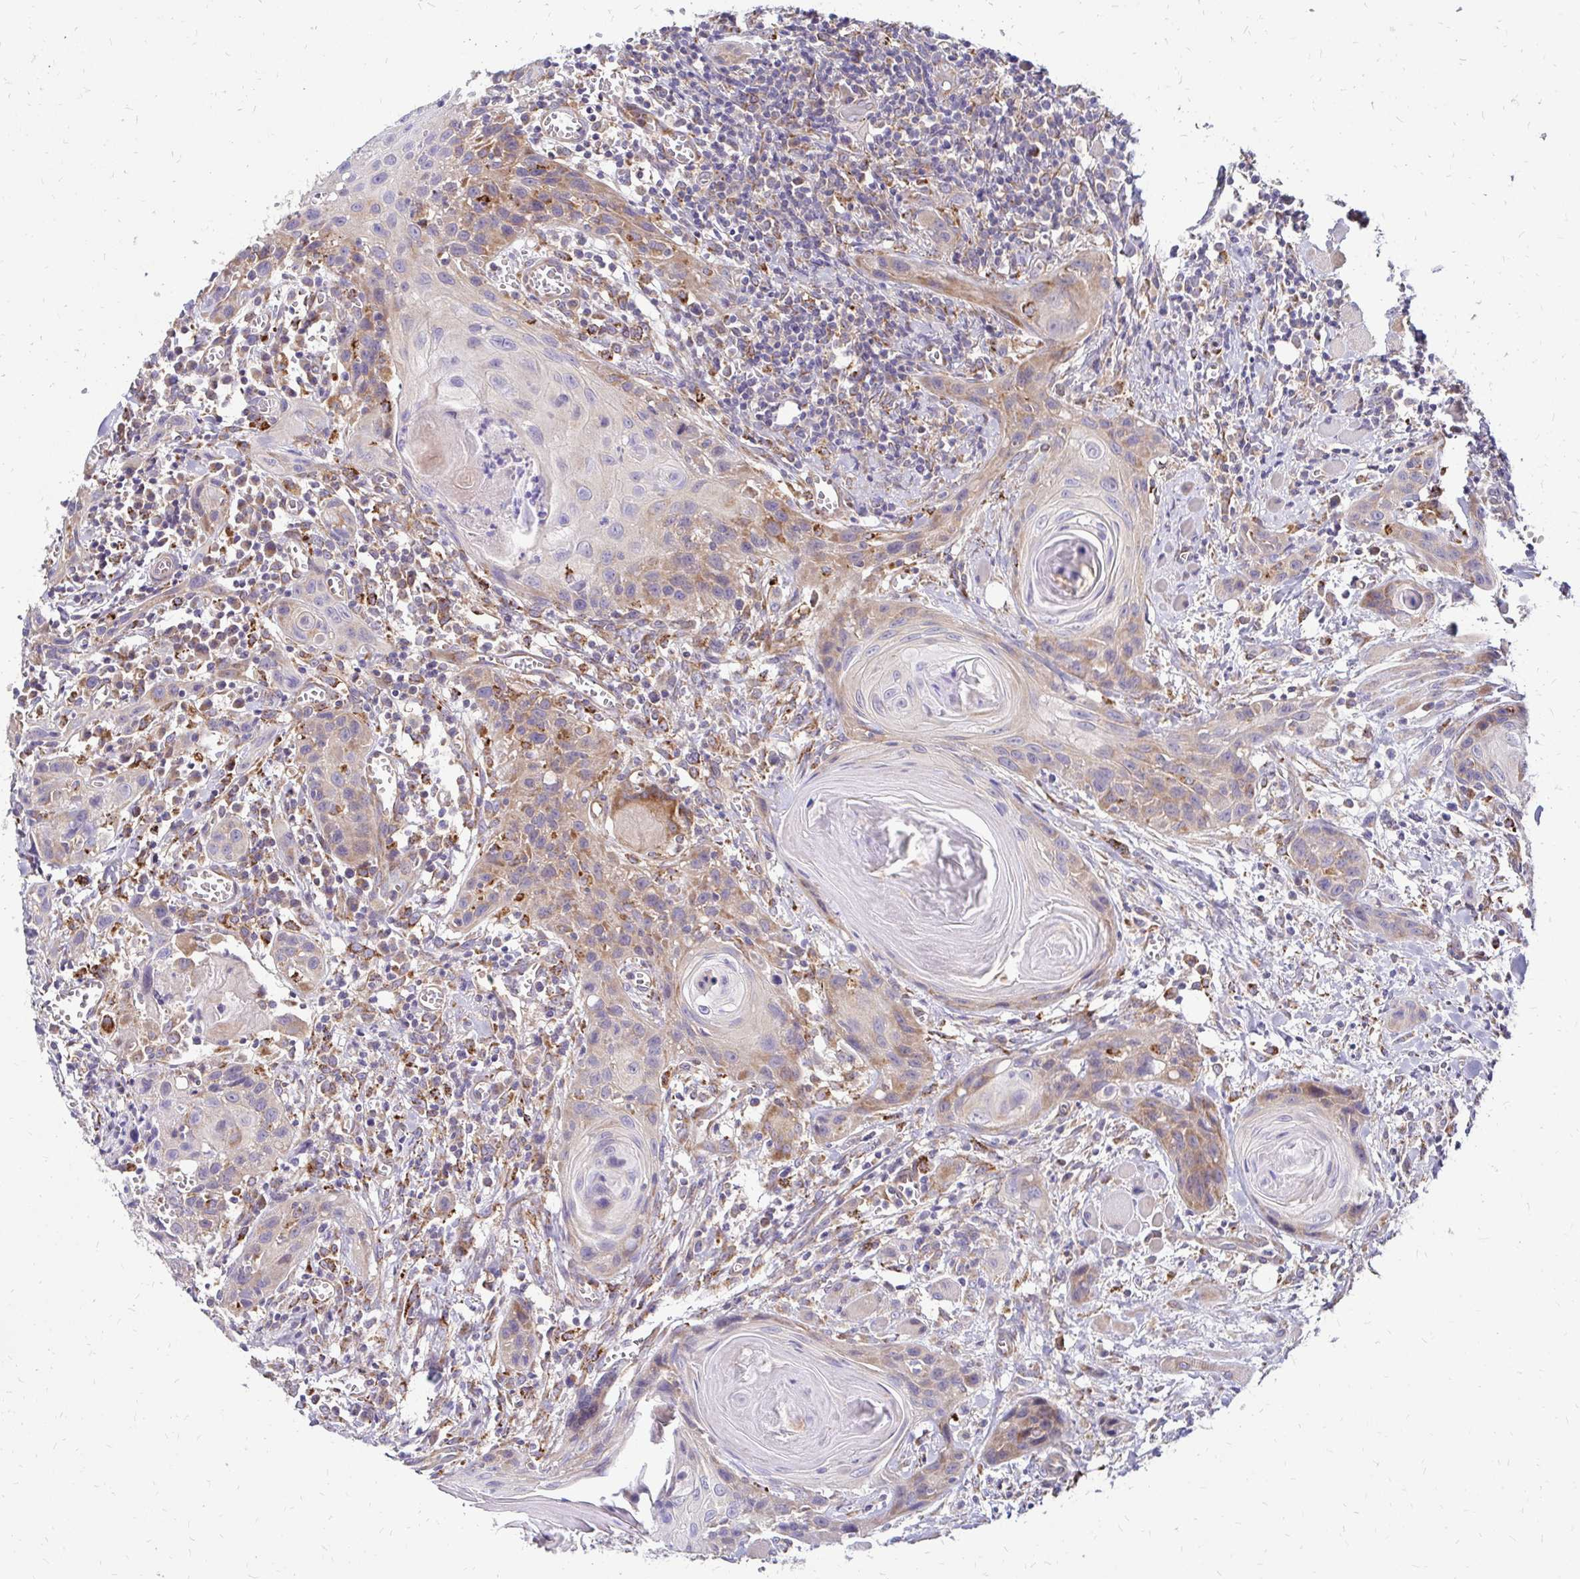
{"staining": {"intensity": "weak", "quantity": "25%-75%", "location": "cytoplasmic/membranous"}, "tissue": "head and neck cancer", "cell_type": "Tumor cells", "image_type": "cancer", "snomed": [{"axis": "morphology", "description": "Squamous cell carcinoma, NOS"}, {"axis": "topography", "description": "Oral tissue"}, {"axis": "topography", "description": "Head-Neck"}], "caption": "An immunohistochemistry micrograph of tumor tissue is shown. Protein staining in brown shows weak cytoplasmic/membranous positivity in squamous cell carcinoma (head and neck) within tumor cells. The staining was performed using DAB to visualize the protein expression in brown, while the nuclei were stained in blue with hematoxylin (Magnification: 20x).", "gene": "IDUA", "patient": {"sex": "male", "age": 58}}